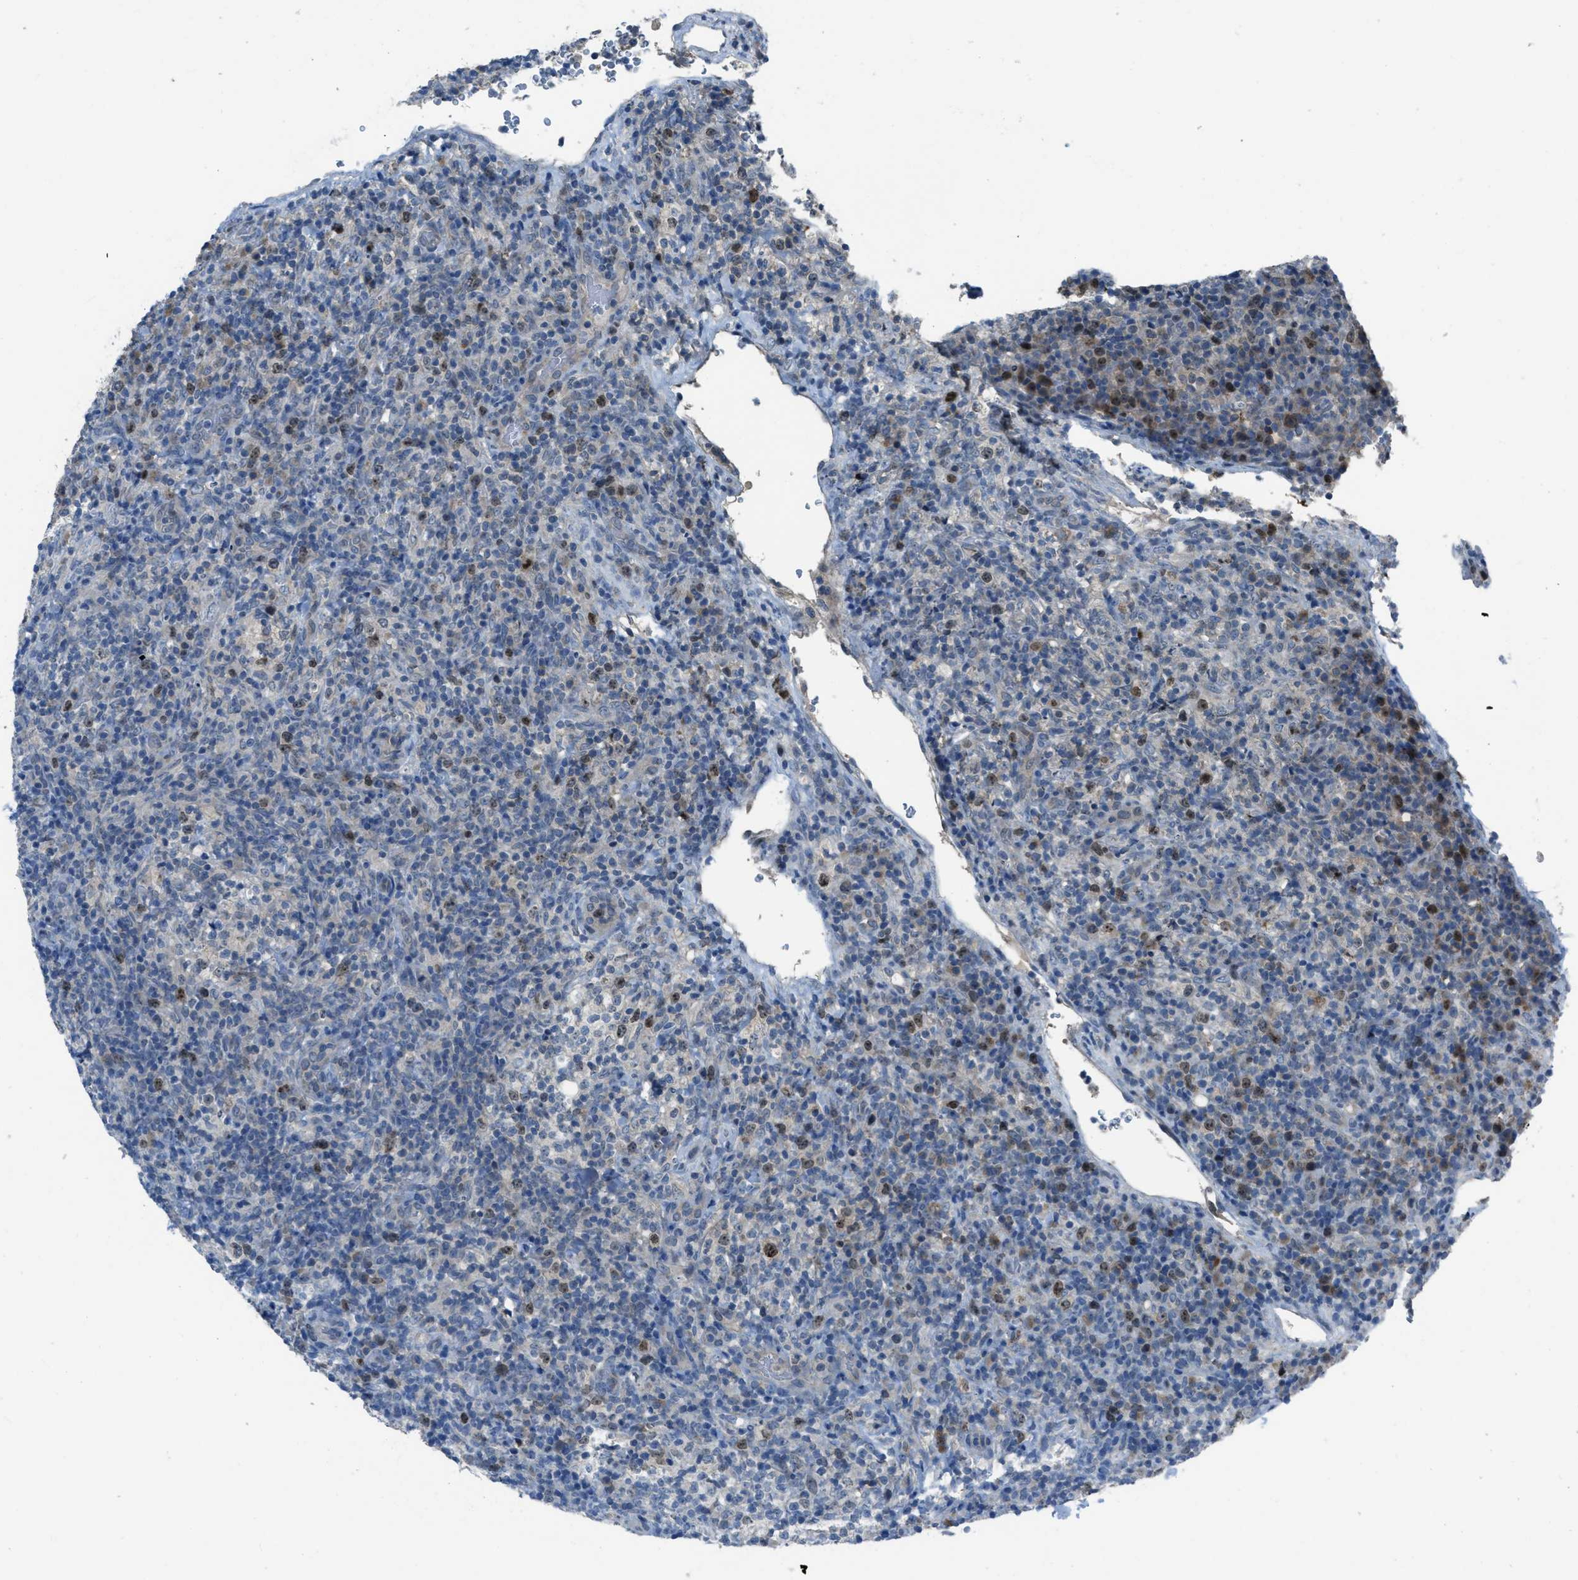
{"staining": {"intensity": "moderate", "quantity": "25%-75%", "location": "nuclear"}, "tissue": "lymphoma", "cell_type": "Tumor cells", "image_type": "cancer", "snomed": [{"axis": "morphology", "description": "Malignant lymphoma, non-Hodgkin's type, High grade"}, {"axis": "topography", "description": "Lymph node"}], "caption": "IHC histopathology image of malignant lymphoma, non-Hodgkin's type (high-grade) stained for a protein (brown), which reveals medium levels of moderate nuclear positivity in approximately 25%-75% of tumor cells.", "gene": "MIS18A", "patient": {"sex": "female", "age": 76}}